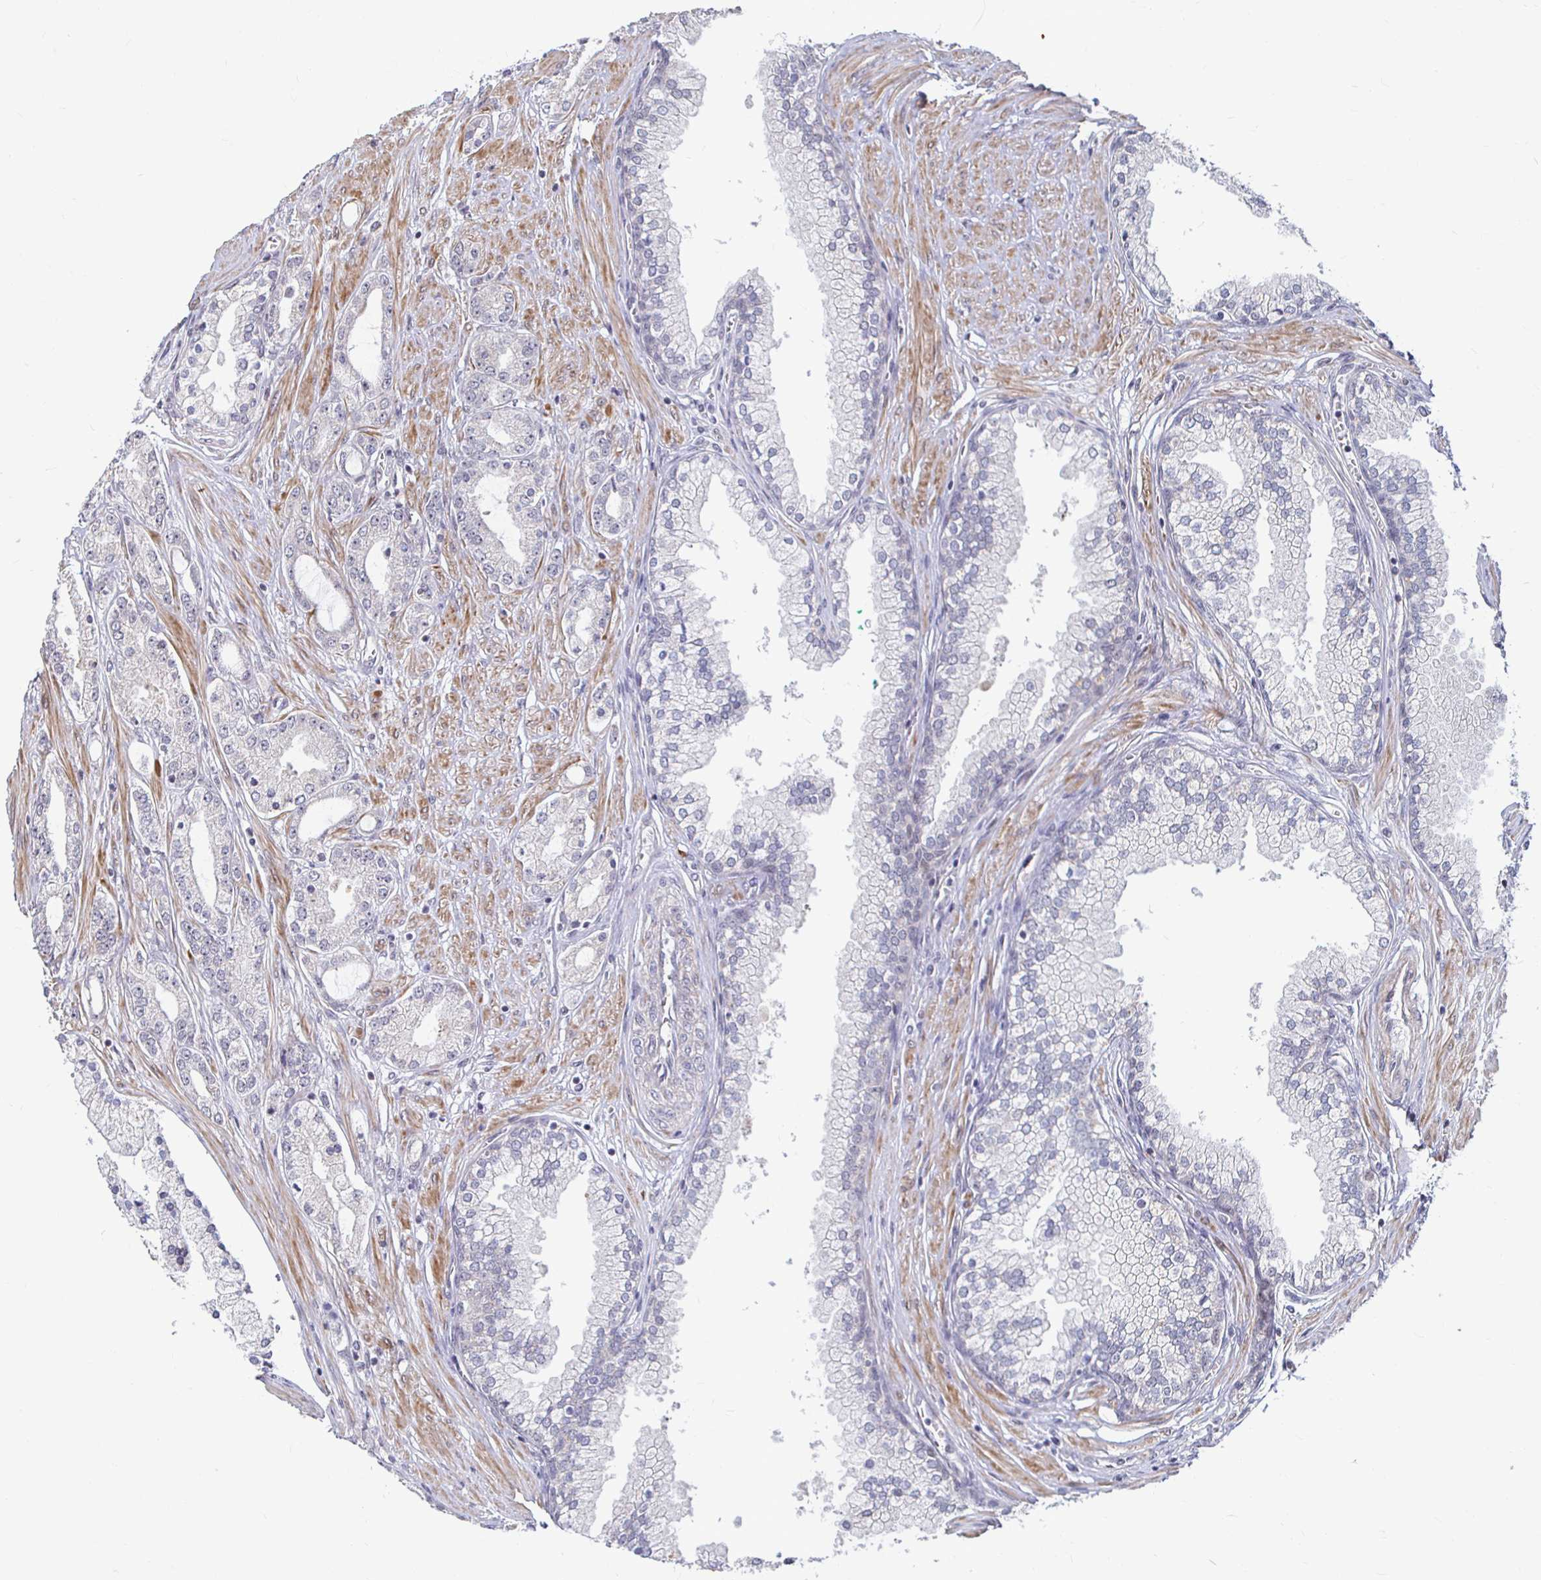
{"staining": {"intensity": "negative", "quantity": "none", "location": "none"}, "tissue": "prostate cancer", "cell_type": "Tumor cells", "image_type": "cancer", "snomed": [{"axis": "morphology", "description": "Adenocarcinoma, High grade"}, {"axis": "topography", "description": "Prostate"}], "caption": "Human prostate cancer stained for a protein using IHC reveals no staining in tumor cells.", "gene": "CAPN11", "patient": {"sex": "male", "age": 66}}